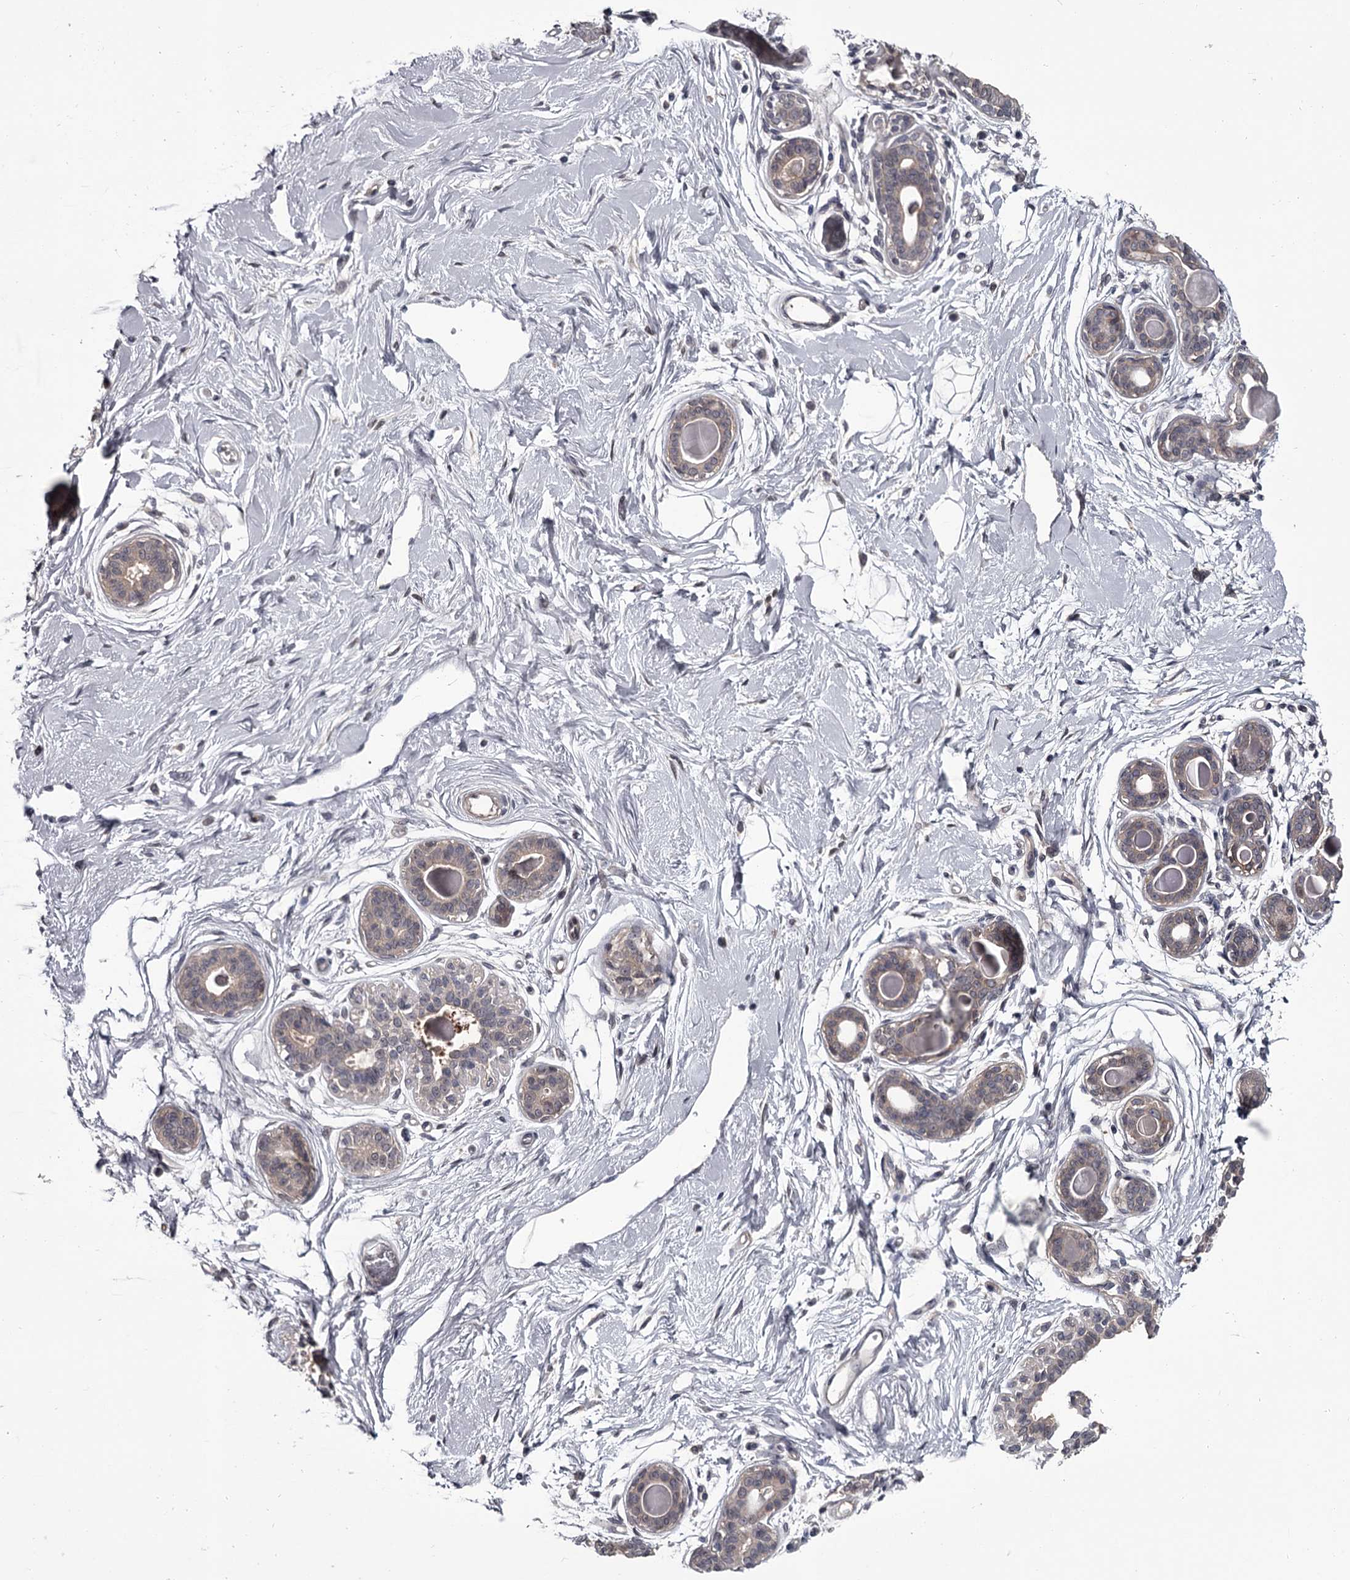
{"staining": {"intensity": "negative", "quantity": "none", "location": "none"}, "tissue": "breast", "cell_type": "Adipocytes", "image_type": "normal", "snomed": [{"axis": "morphology", "description": "Normal tissue, NOS"}, {"axis": "topography", "description": "Breast"}], "caption": "Immunohistochemical staining of normal breast shows no significant expression in adipocytes. The staining was performed using DAB to visualize the protein expression in brown, while the nuclei were stained in blue with hematoxylin (Magnification: 20x).", "gene": "DAO", "patient": {"sex": "female", "age": 45}}